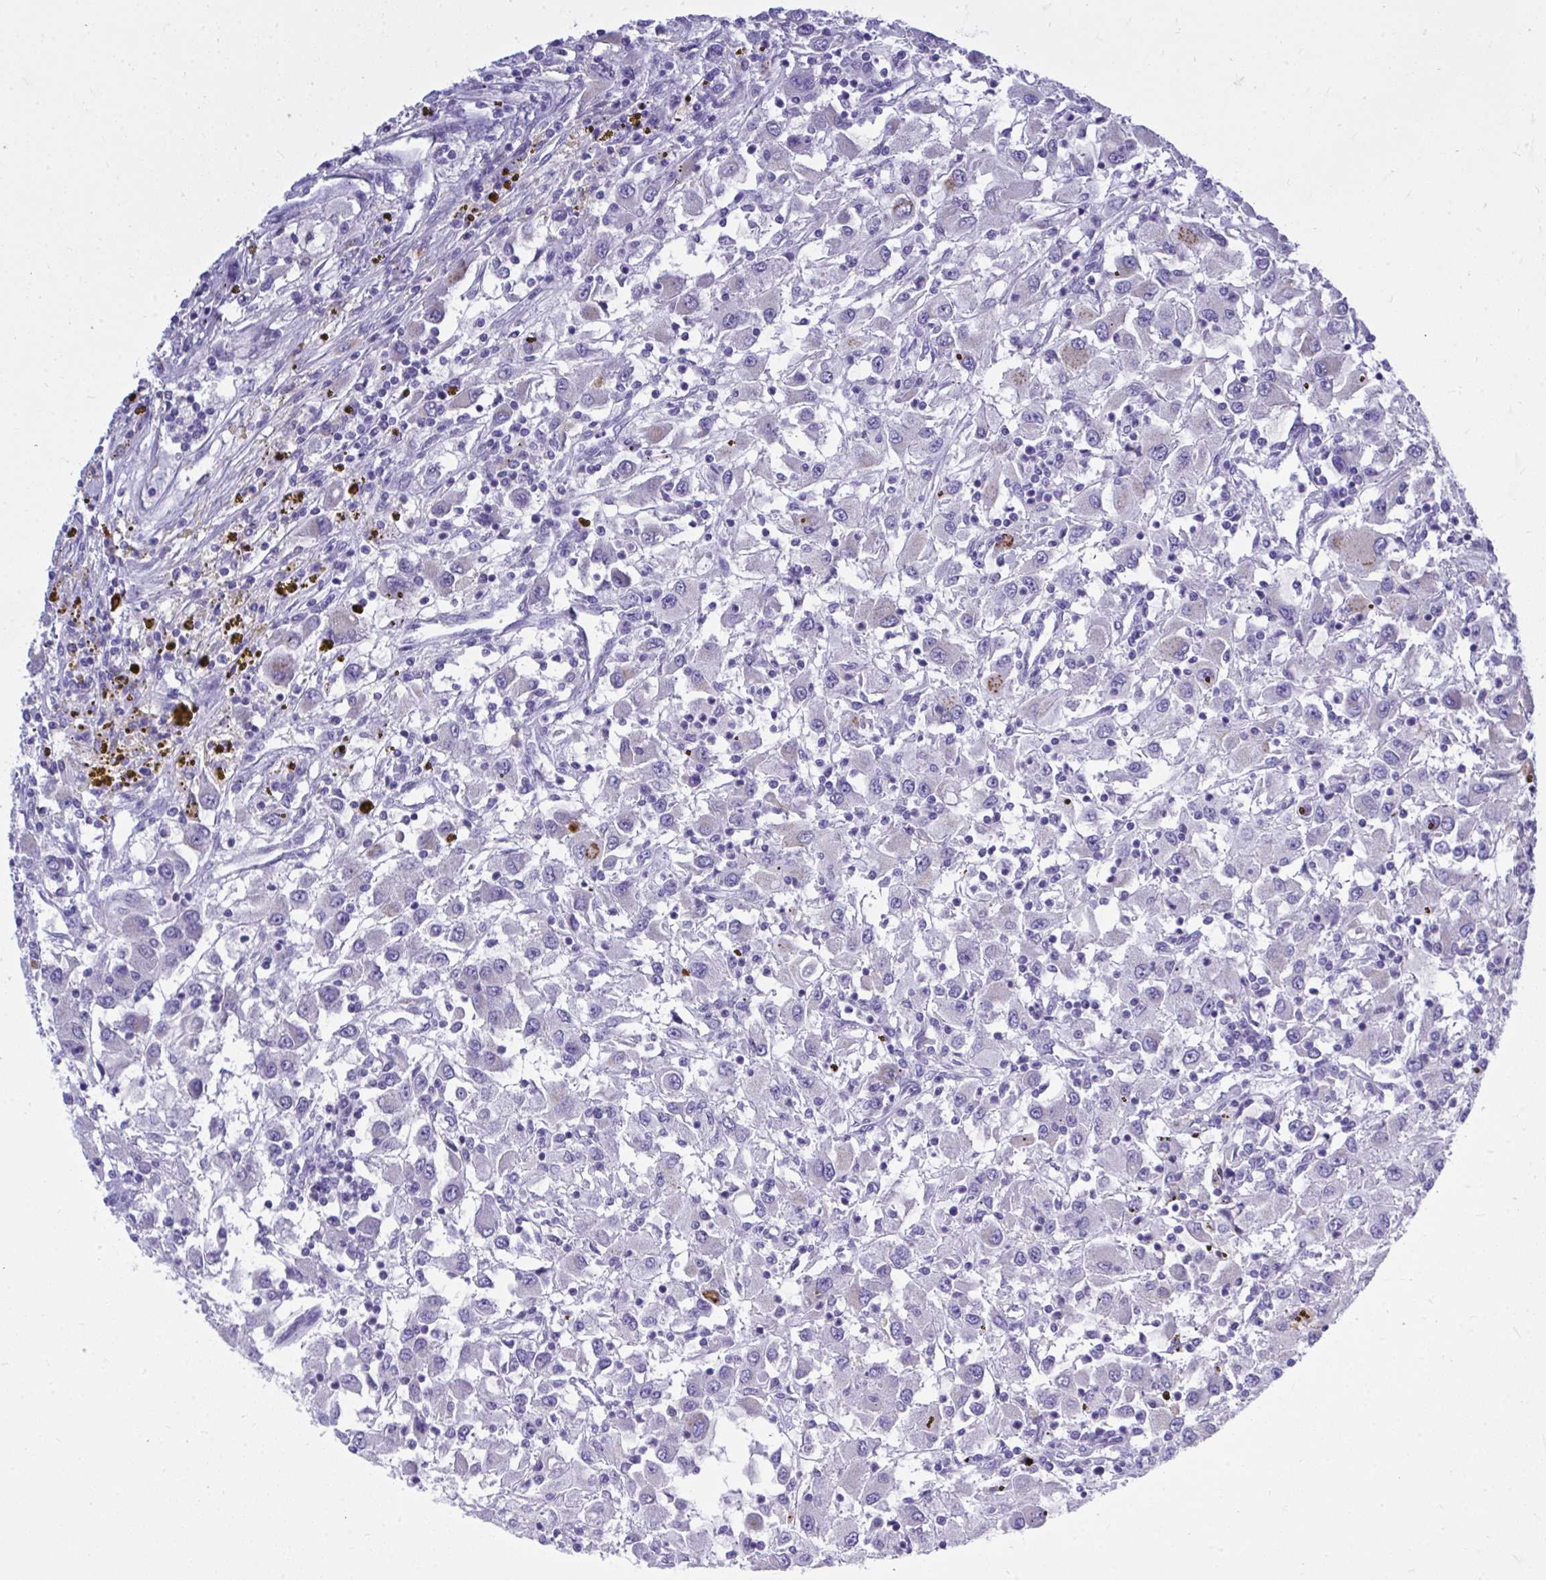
{"staining": {"intensity": "moderate", "quantity": "<25%", "location": "cytoplasmic/membranous"}, "tissue": "renal cancer", "cell_type": "Tumor cells", "image_type": "cancer", "snomed": [{"axis": "morphology", "description": "Adenocarcinoma, NOS"}, {"axis": "topography", "description": "Kidney"}], "caption": "Brown immunohistochemical staining in human adenocarcinoma (renal) exhibits moderate cytoplasmic/membranous staining in approximately <25% of tumor cells.", "gene": "PSD", "patient": {"sex": "female", "age": 67}}